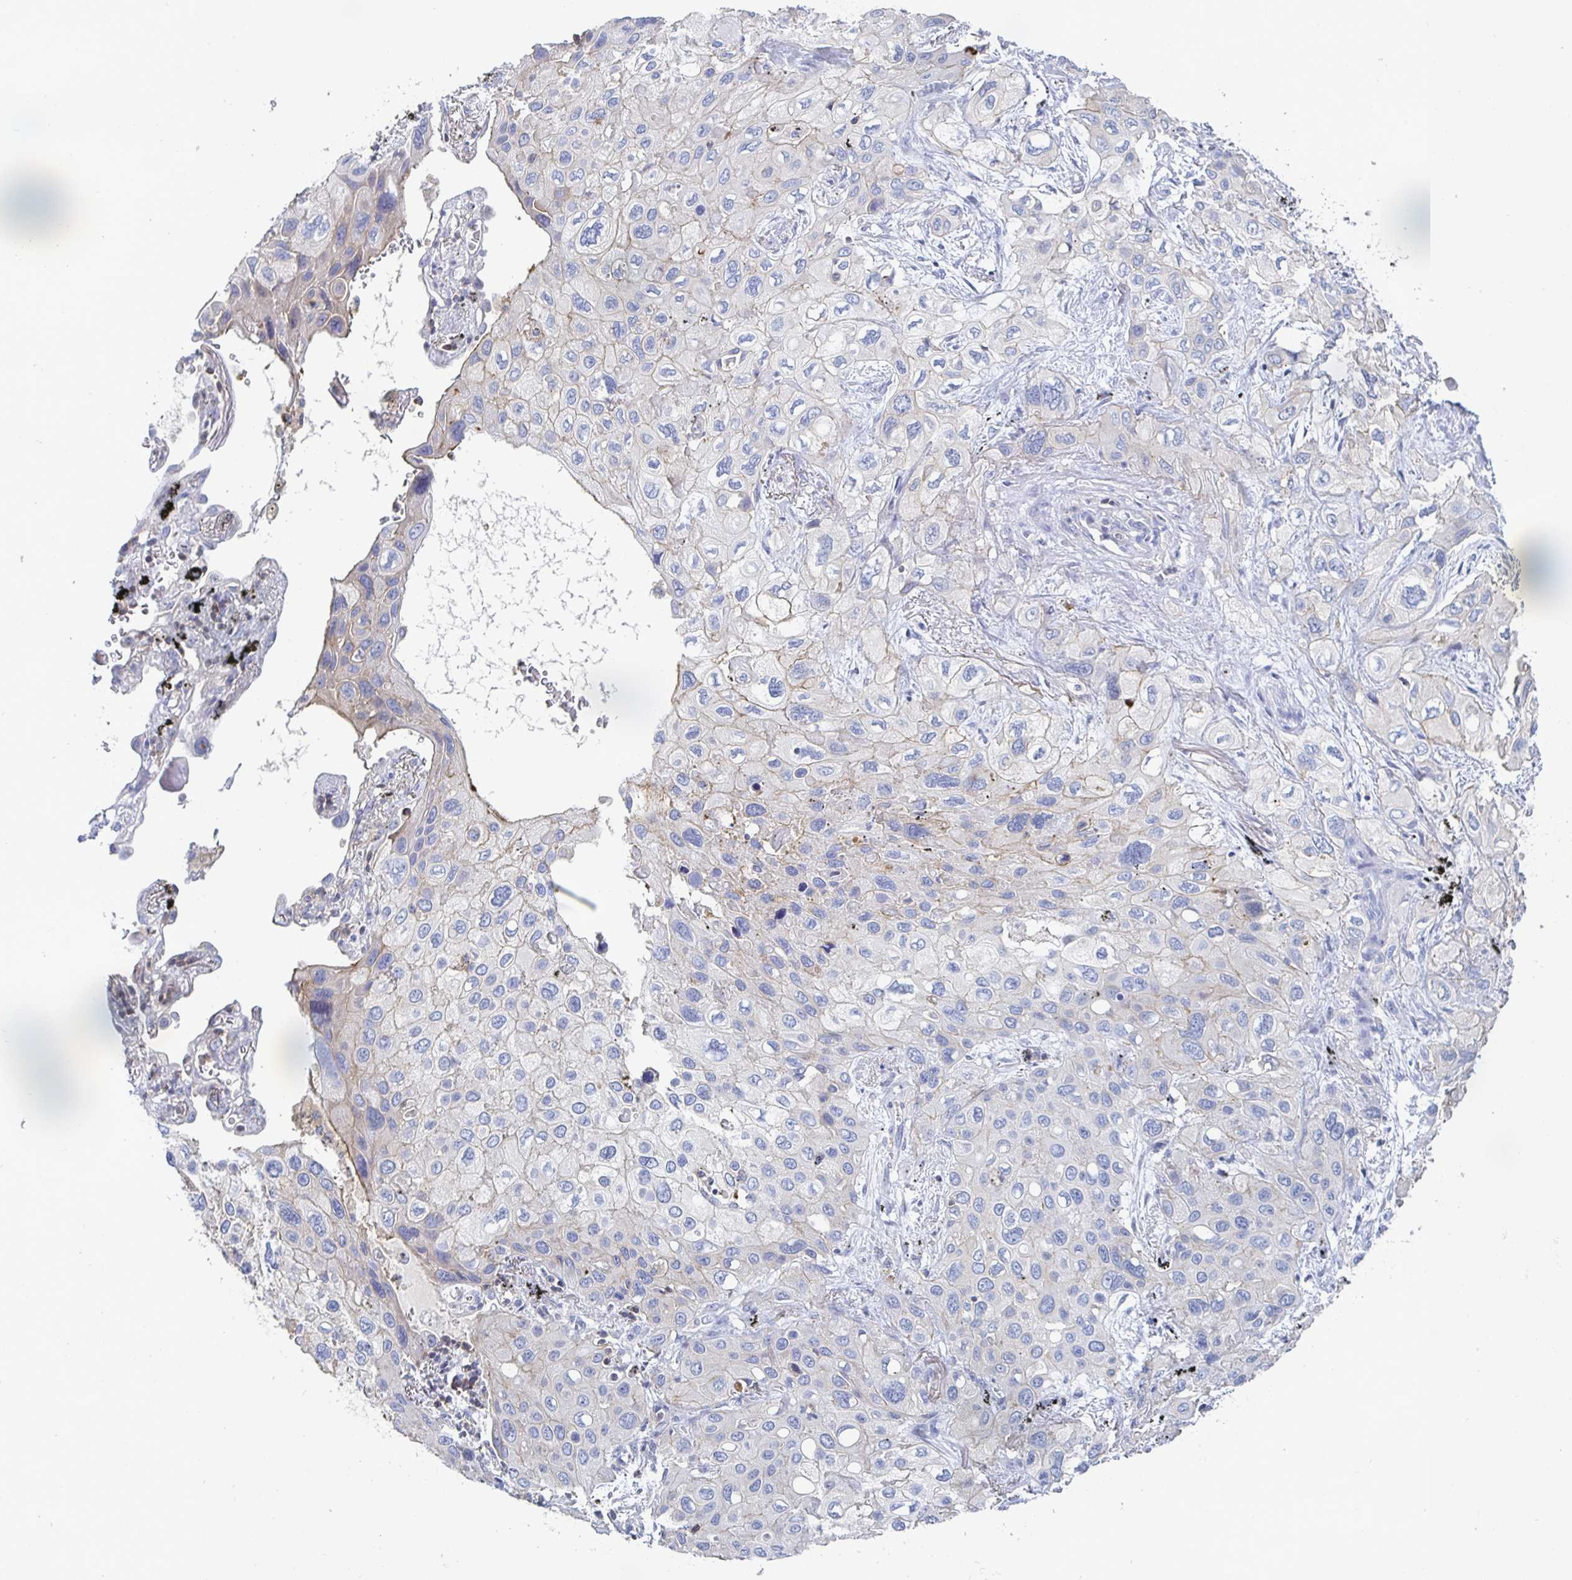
{"staining": {"intensity": "negative", "quantity": "none", "location": "none"}, "tissue": "lung cancer", "cell_type": "Tumor cells", "image_type": "cancer", "snomed": [{"axis": "morphology", "description": "Squamous cell carcinoma, NOS"}, {"axis": "morphology", "description": "Squamous cell carcinoma, metastatic, NOS"}, {"axis": "topography", "description": "Lung"}], "caption": "IHC histopathology image of neoplastic tissue: human lung cancer stained with DAB exhibits no significant protein expression in tumor cells.", "gene": "PIK3CD", "patient": {"sex": "male", "age": 59}}